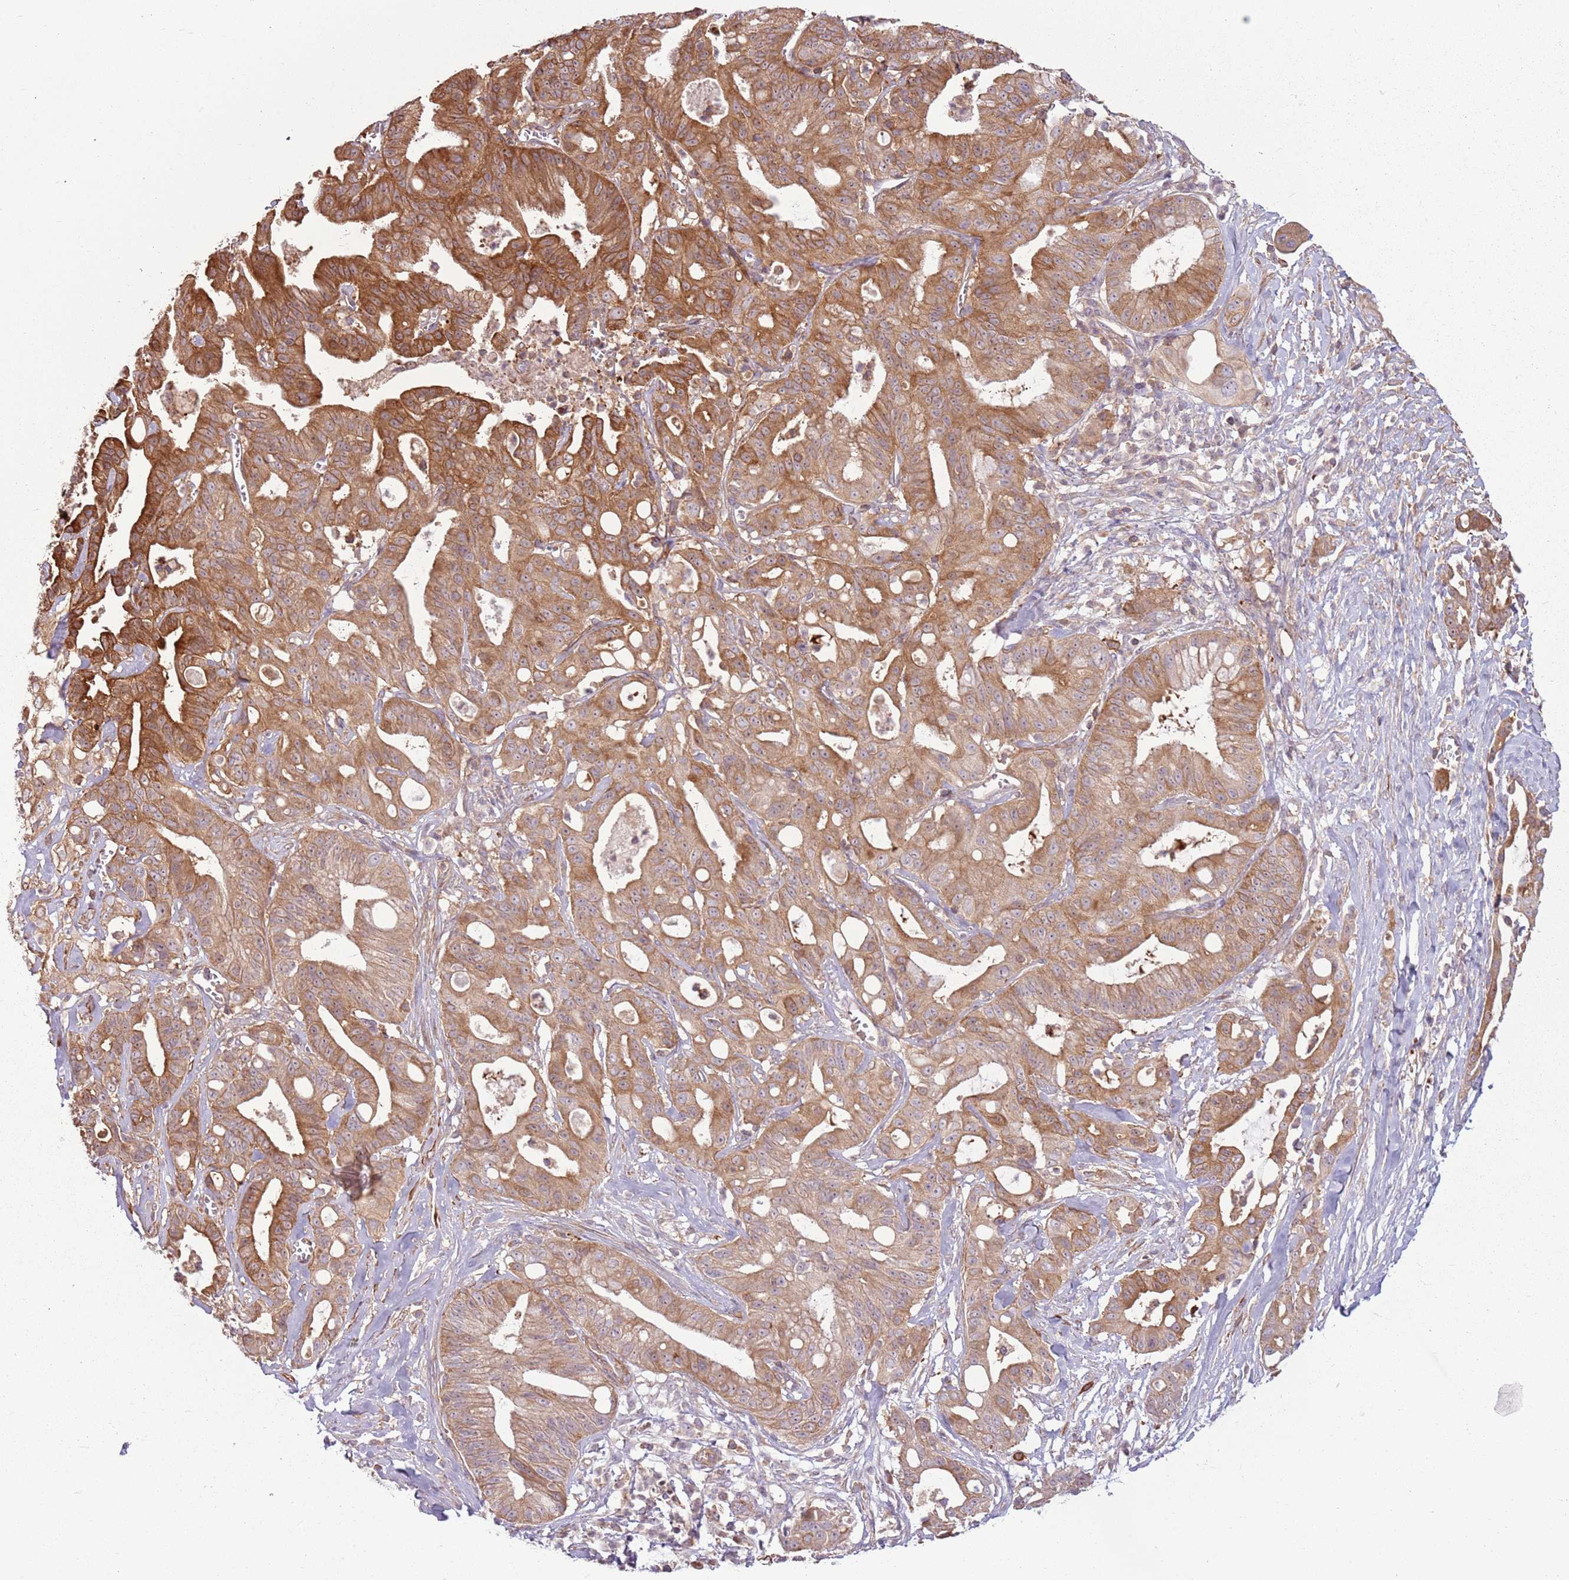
{"staining": {"intensity": "moderate", "quantity": ">75%", "location": "cytoplasmic/membranous"}, "tissue": "ovarian cancer", "cell_type": "Tumor cells", "image_type": "cancer", "snomed": [{"axis": "morphology", "description": "Cystadenocarcinoma, mucinous, NOS"}, {"axis": "topography", "description": "Ovary"}], "caption": "Immunohistochemistry (IHC) micrograph of human ovarian cancer (mucinous cystadenocarcinoma) stained for a protein (brown), which exhibits medium levels of moderate cytoplasmic/membranous staining in approximately >75% of tumor cells.", "gene": "RPL21", "patient": {"sex": "female", "age": 70}}